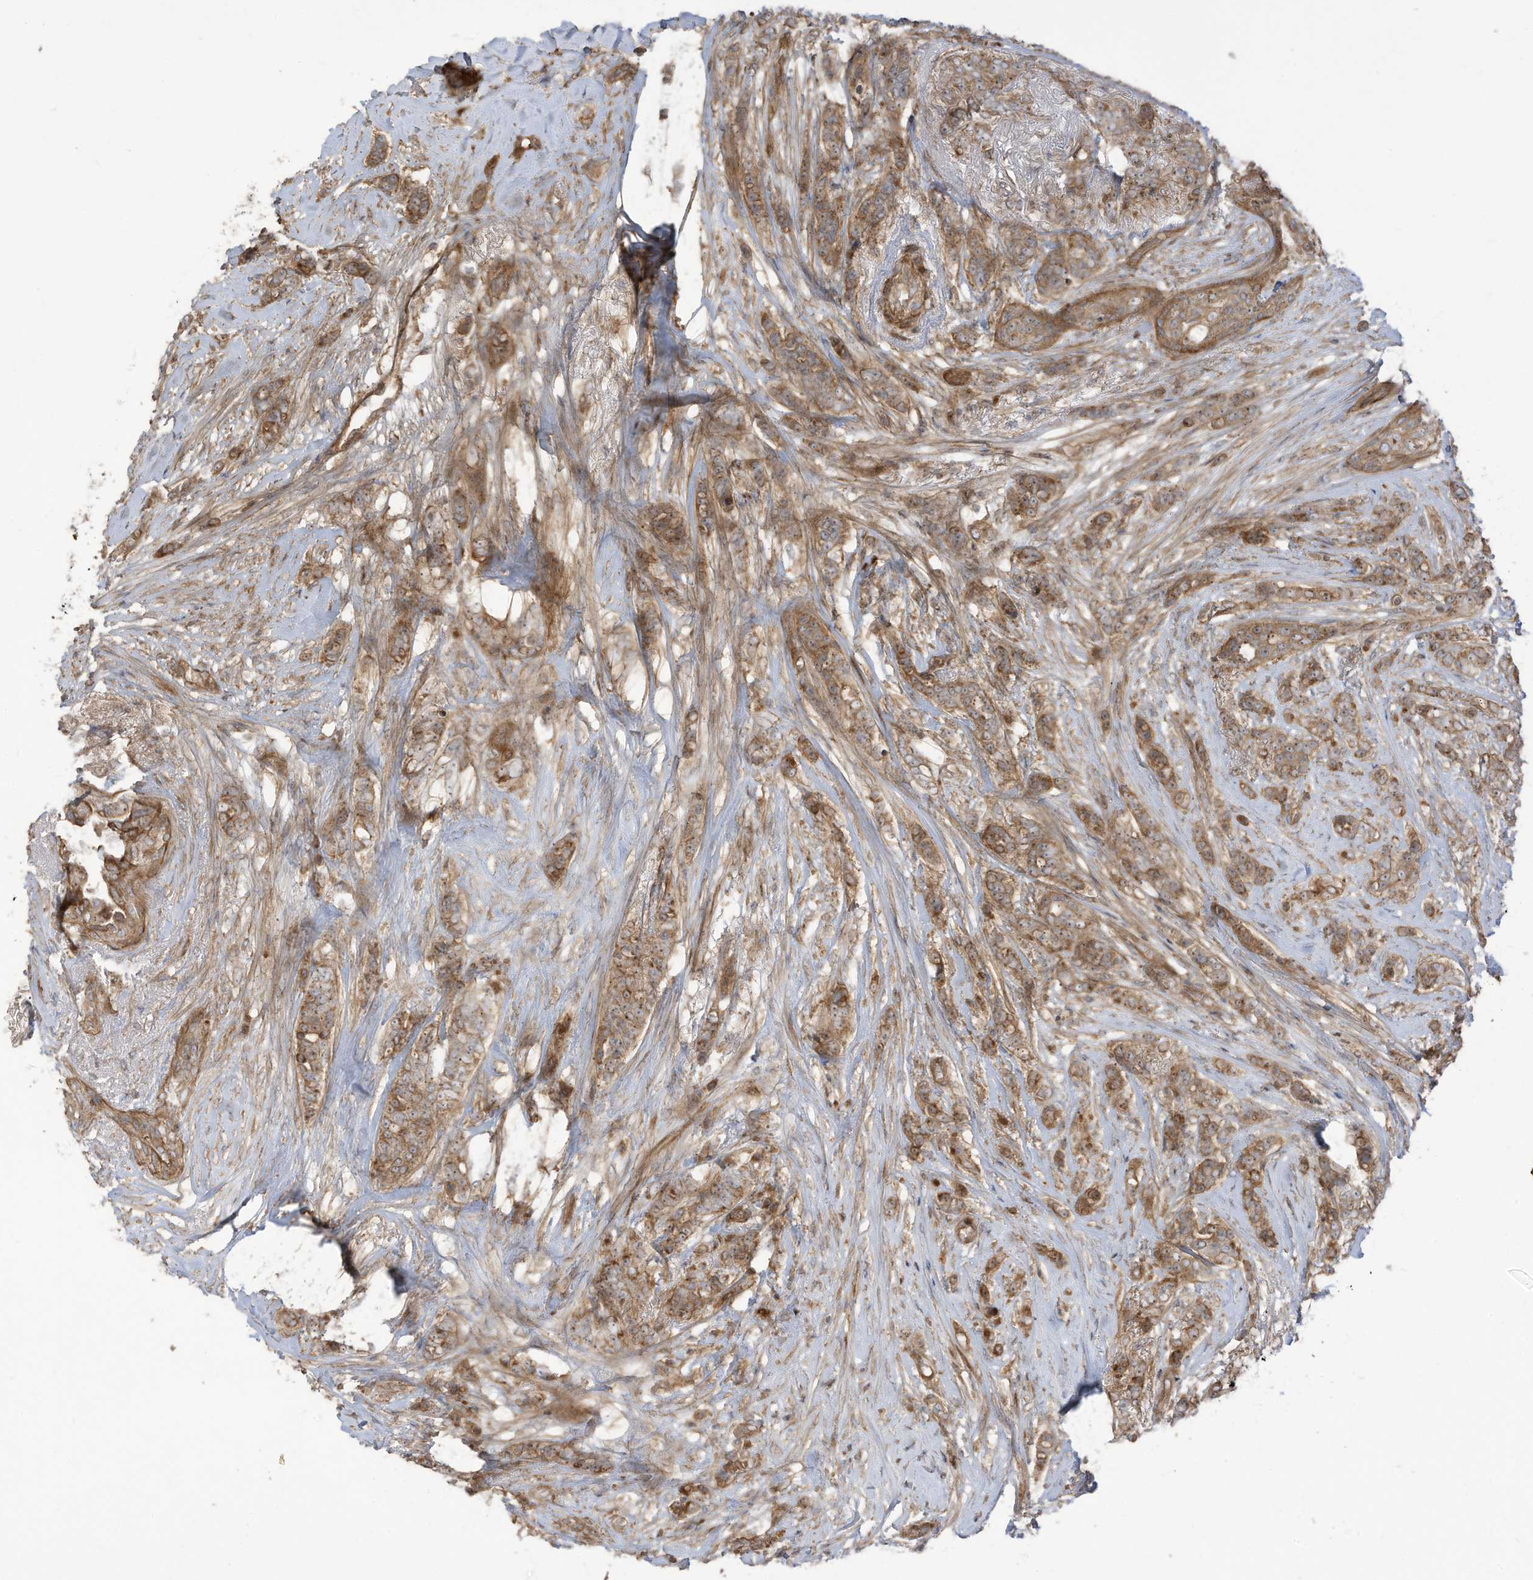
{"staining": {"intensity": "moderate", "quantity": ">75%", "location": "cytoplasmic/membranous"}, "tissue": "breast cancer", "cell_type": "Tumor cells", "image_type": "cancer", "snomed": [{"axis": "morphology", "description": "Lobular carcinoma"}, {"axis": "topography", "description": "Breast"}], "caption": "Moderate cytoplasmic/membranous staining for a protein is seen in approximately >75% of tumor cells of breast cancer using IHC.", "gene": "ENTR1", "patient": {"sex": "female", "age": 51}}